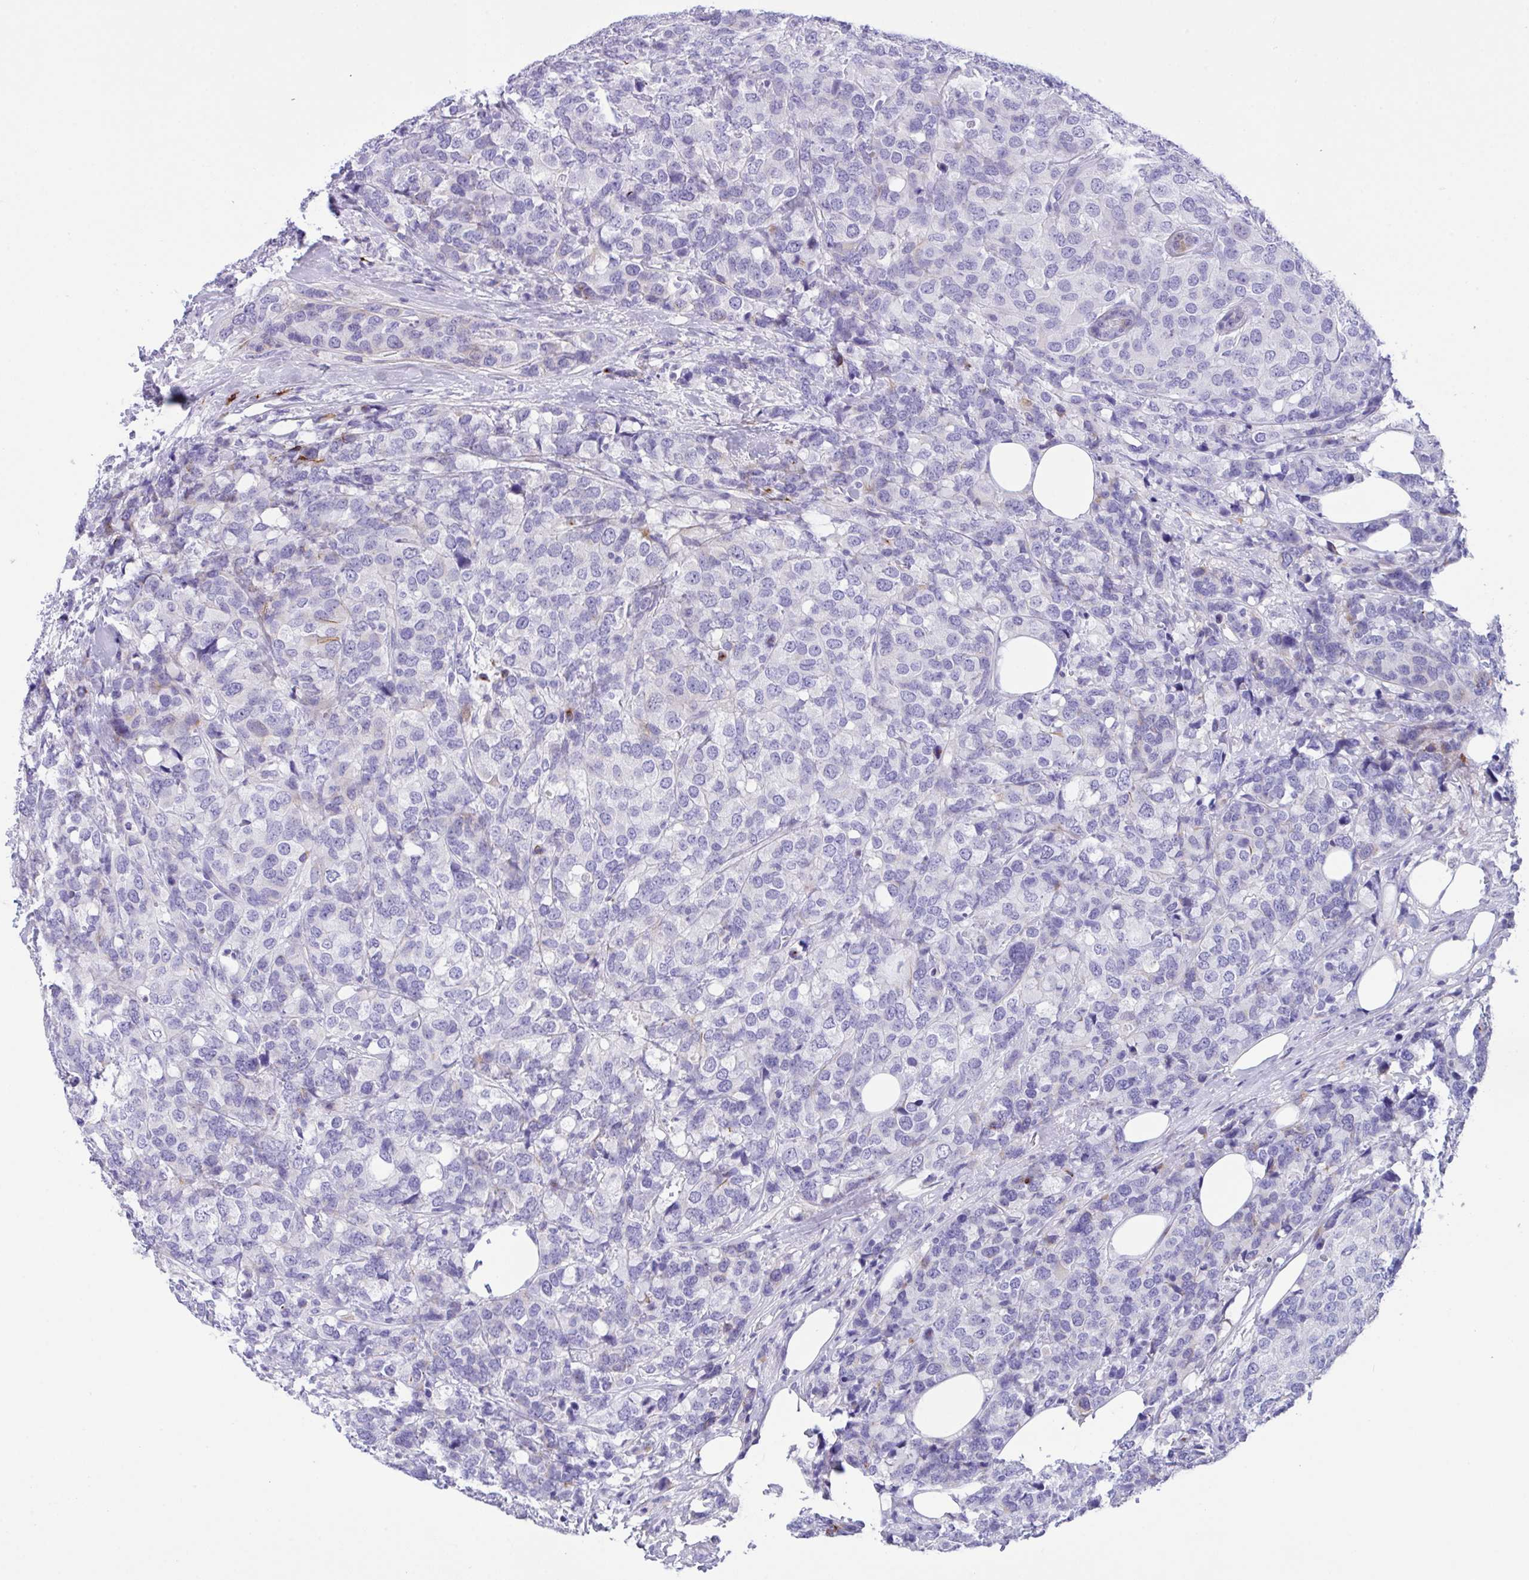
{"staining": {"intensity": "moderate", "quantity": "<25%", "location": "cytoplasmic/membranous"}, "tissue": "breast cancer", "cell_type": "Tumor cells", "image_type": "cancer", "snomed": [{"axis": "morphology", "description": "Lobular carcinoma"}, {"axis": "topography", "description": "Breast"}], "caption": "Breast cancer (lobular carcinoma) was stained to show a protein in brown. There is low levels of moderate cytoplasmic/membranous staining in about <25% of tumor cells.", "gene": "FBXL20", "patient": {"sex": "female", "age": 59}}